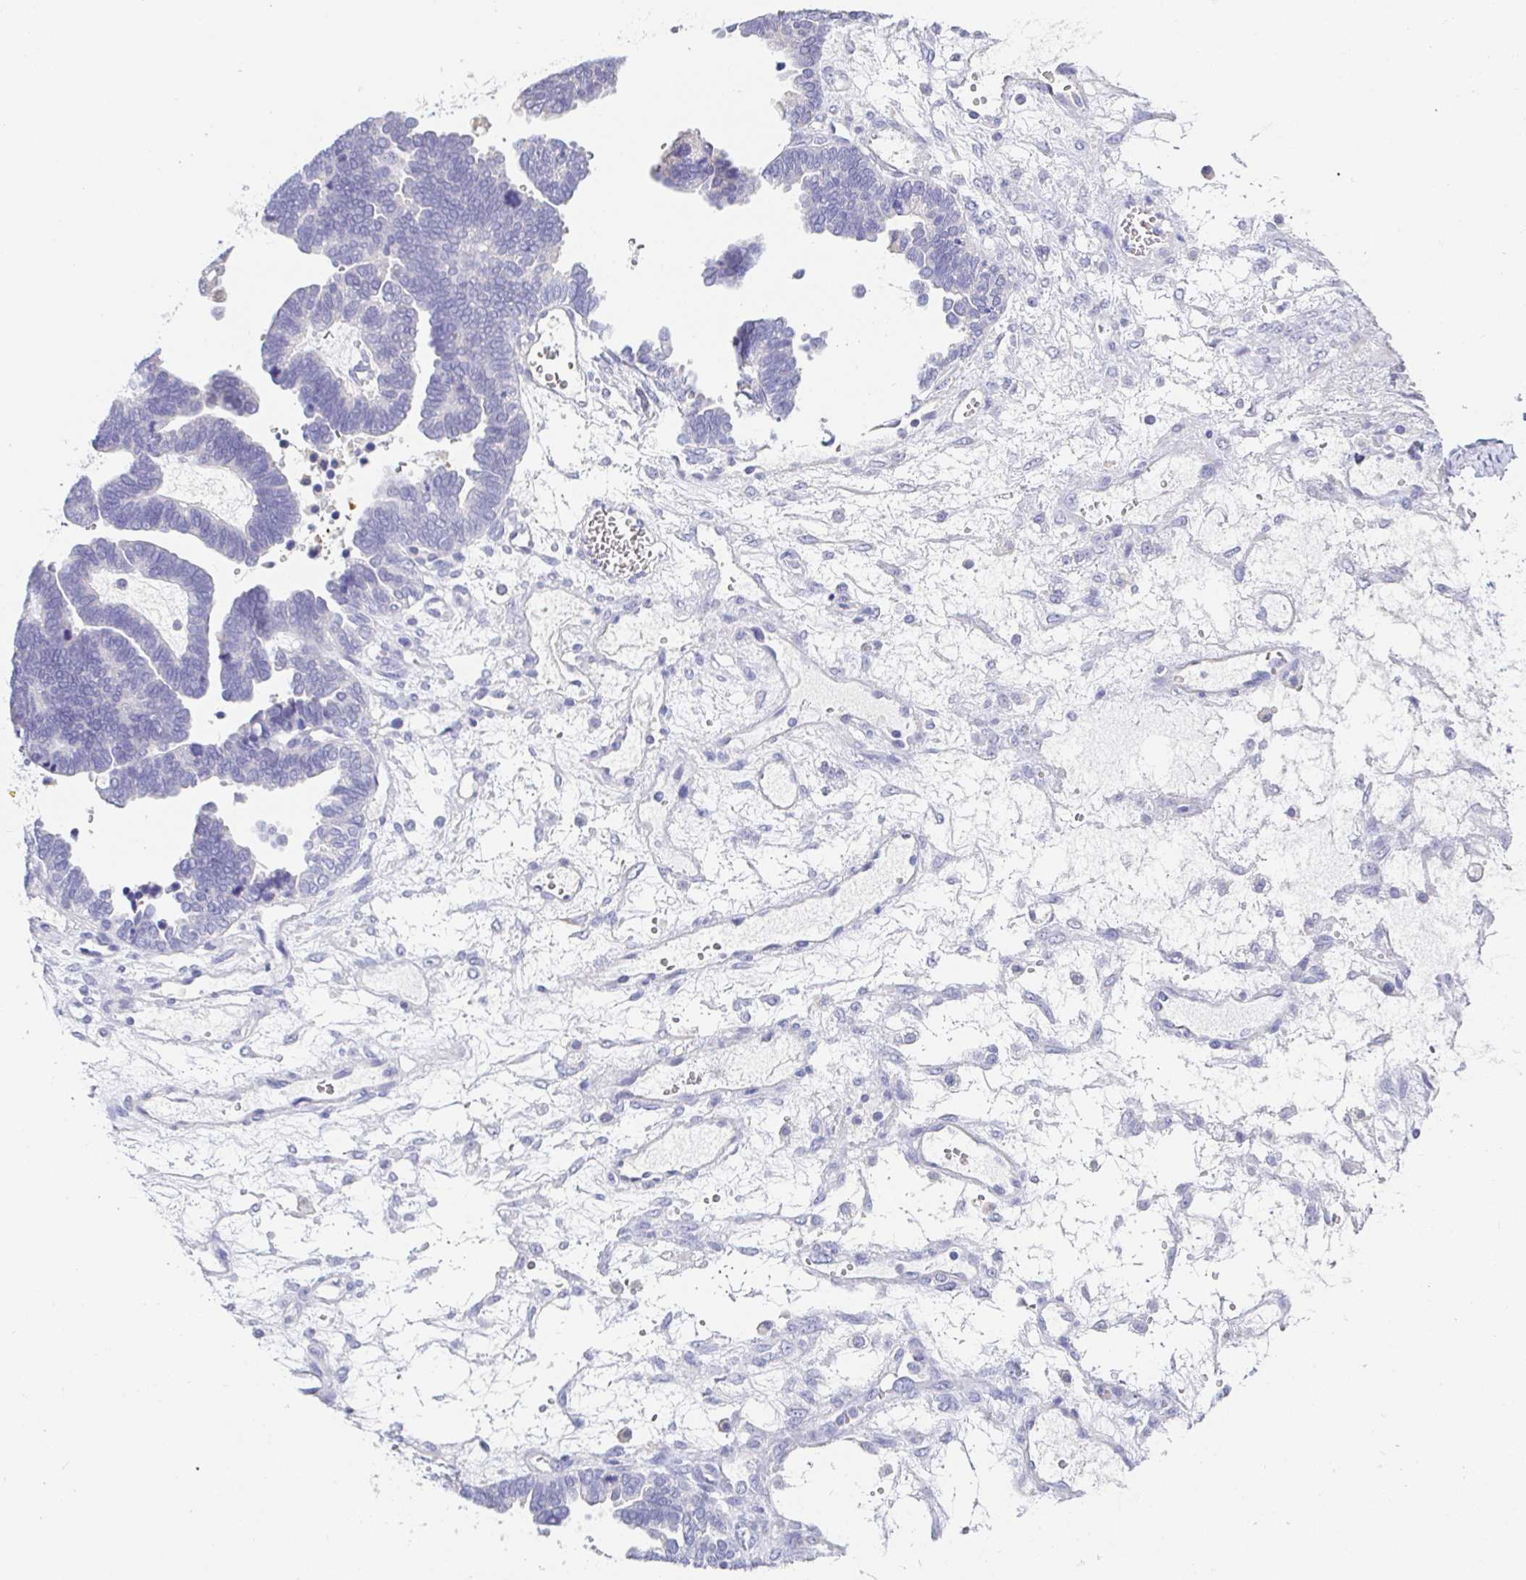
{"staining": {"intensity": "negative", "quantity": "none", "location": "none"}, "tissue": "ovarian cancer", "cell_type": "Tumor cells", "image_type": "cancer", "snomed": [{"axis": "morphology", "description": "Cystadenocarcinoma, serous, NOS"}, {"axis": "topography", "description": "Ovary"}], "caption": "IHC photomicrograph of ovarian serous cystadenocarcinoma stained for a protein (brown), which displays no expression in tumor cells.", "gene": "PDE6B", "patient": {"sex": "female", "age": 51}}